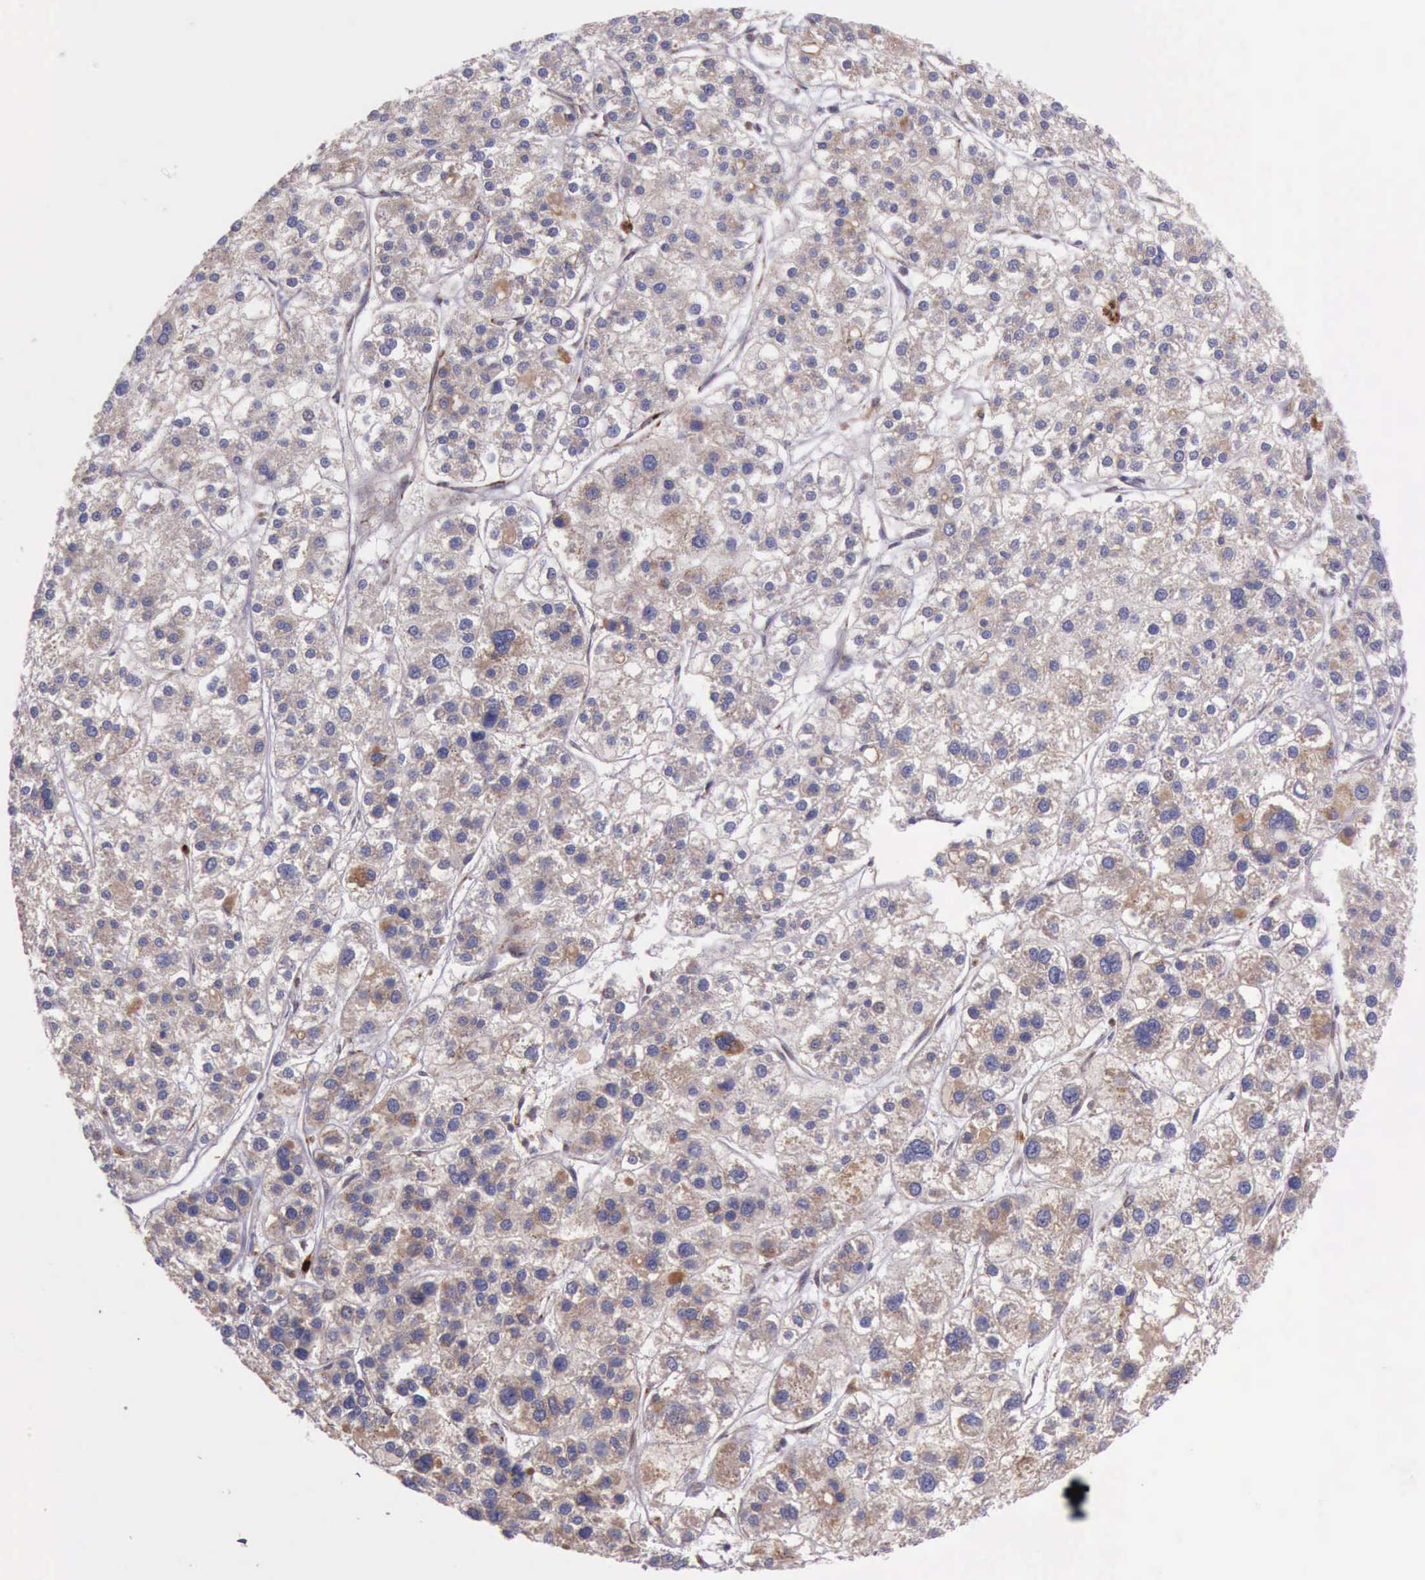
{"staining": {"intensity": "weak", "quantity": "<25%", "location": "cytoplasmic/membranous"}, "tissue": "liver cancer", "cell_type": "Tumor cells", "image_type": "cancer", "snomed": [{"axis": "morphology", "description": "Carcinoma, Hepatocellular, NOS"}, {"axis": "topography", "description": "Liver"}], "caption": "Tumor cells show no significant protein expression in liver cancer.", "gene": "ARMCX3", "patient": {"sex": "female", "age": 85}}